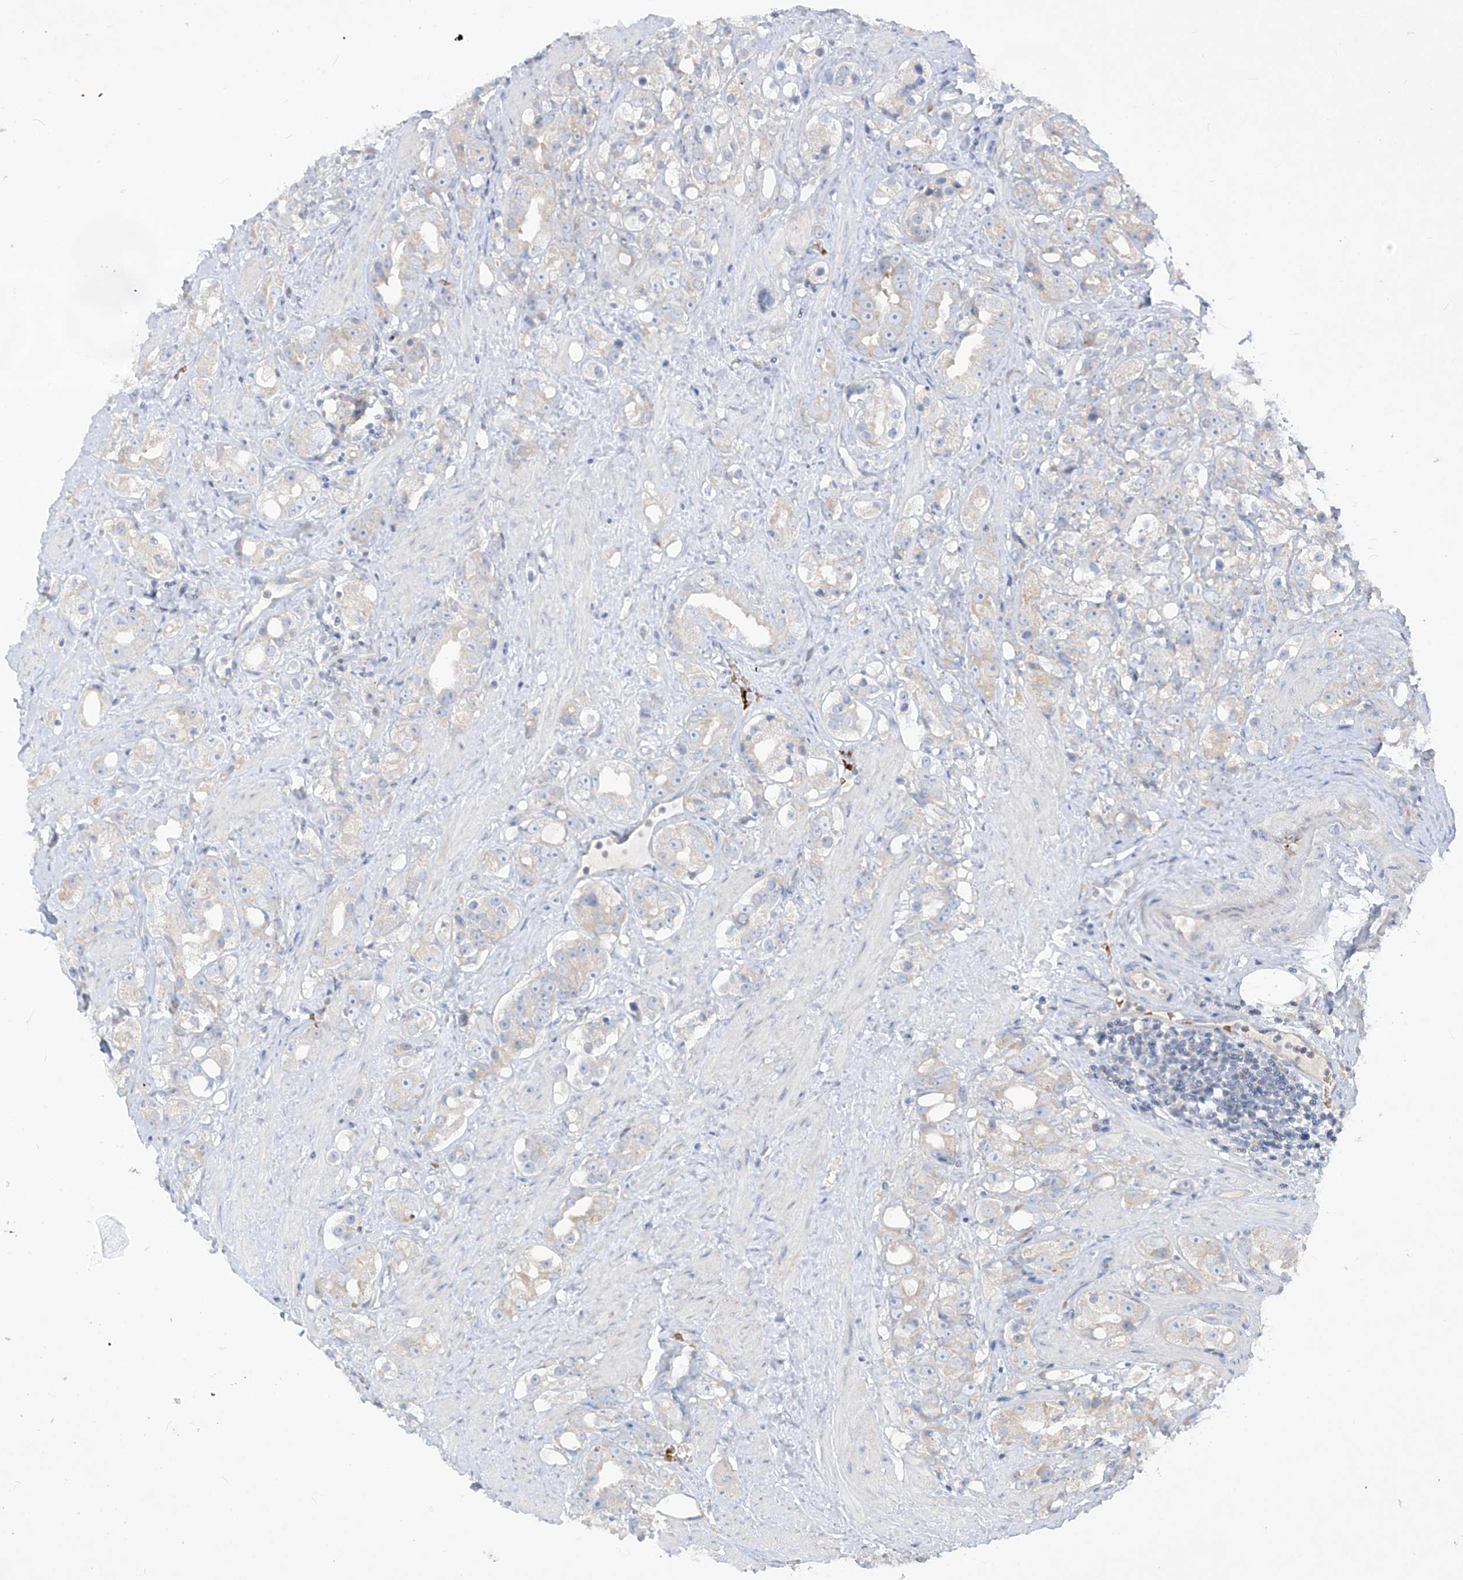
{"staining": {"intensity": "weak", "quantity": "<25%", "location": "cytoplasmic/membranous"}, "tissue": "prostate cancer", "cell_type": "Tumor cells", "image_type": "cancer", "snomed": [{"axis": "morphology", "description": "Adenocarcinoma, NOS"}, {"axis": "topography", "description": "Prostate"}], "caption": "This is a micrograph of immunohistochemistry (IHC) staining of adenocarcinoma (prostate), which shows no positivity in tumor cells.", "gene": "DGKQ", "patient": {"sex": "male", "age": 79}}